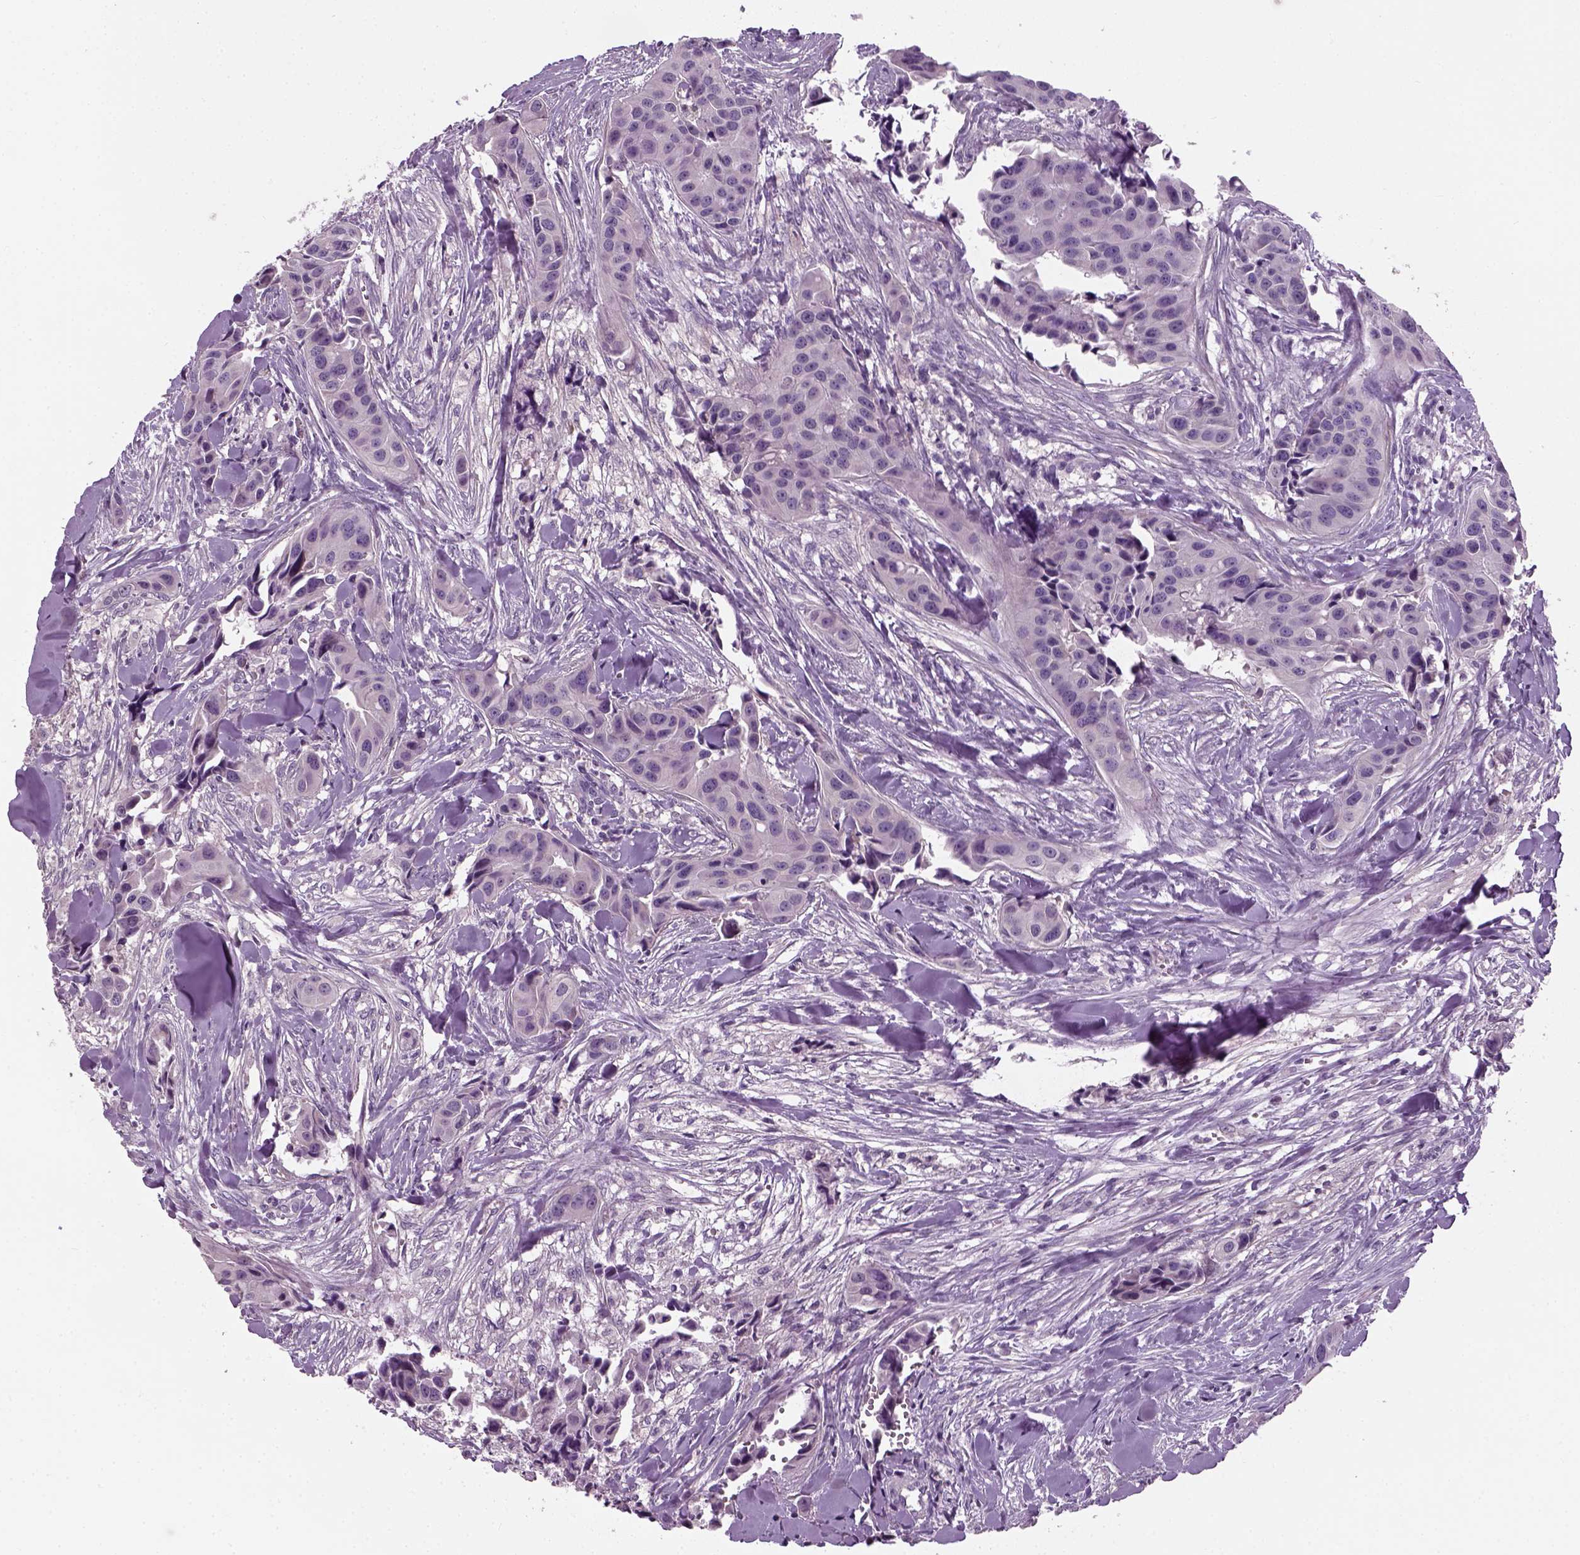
{"staining": {"intensity": "negative", "quantity": "none", "location": "none"}, "tissue": "head and neck cancer", "cell_type": "Tumor cells", "image_type": "cancer", "snomed": [{"axis": "morphology", "description": "Adenocarcinoma, NOS"}, {"axis": "topography", "description": "Head-Neck"}], "caption": "A histopathology image of human head and neck adenocarcinoma is negative for staining in tumor cells. Nuclei are stained in blue.", "gene": "ELOVL3", "patient": {"sex": "male", "age": 76}}